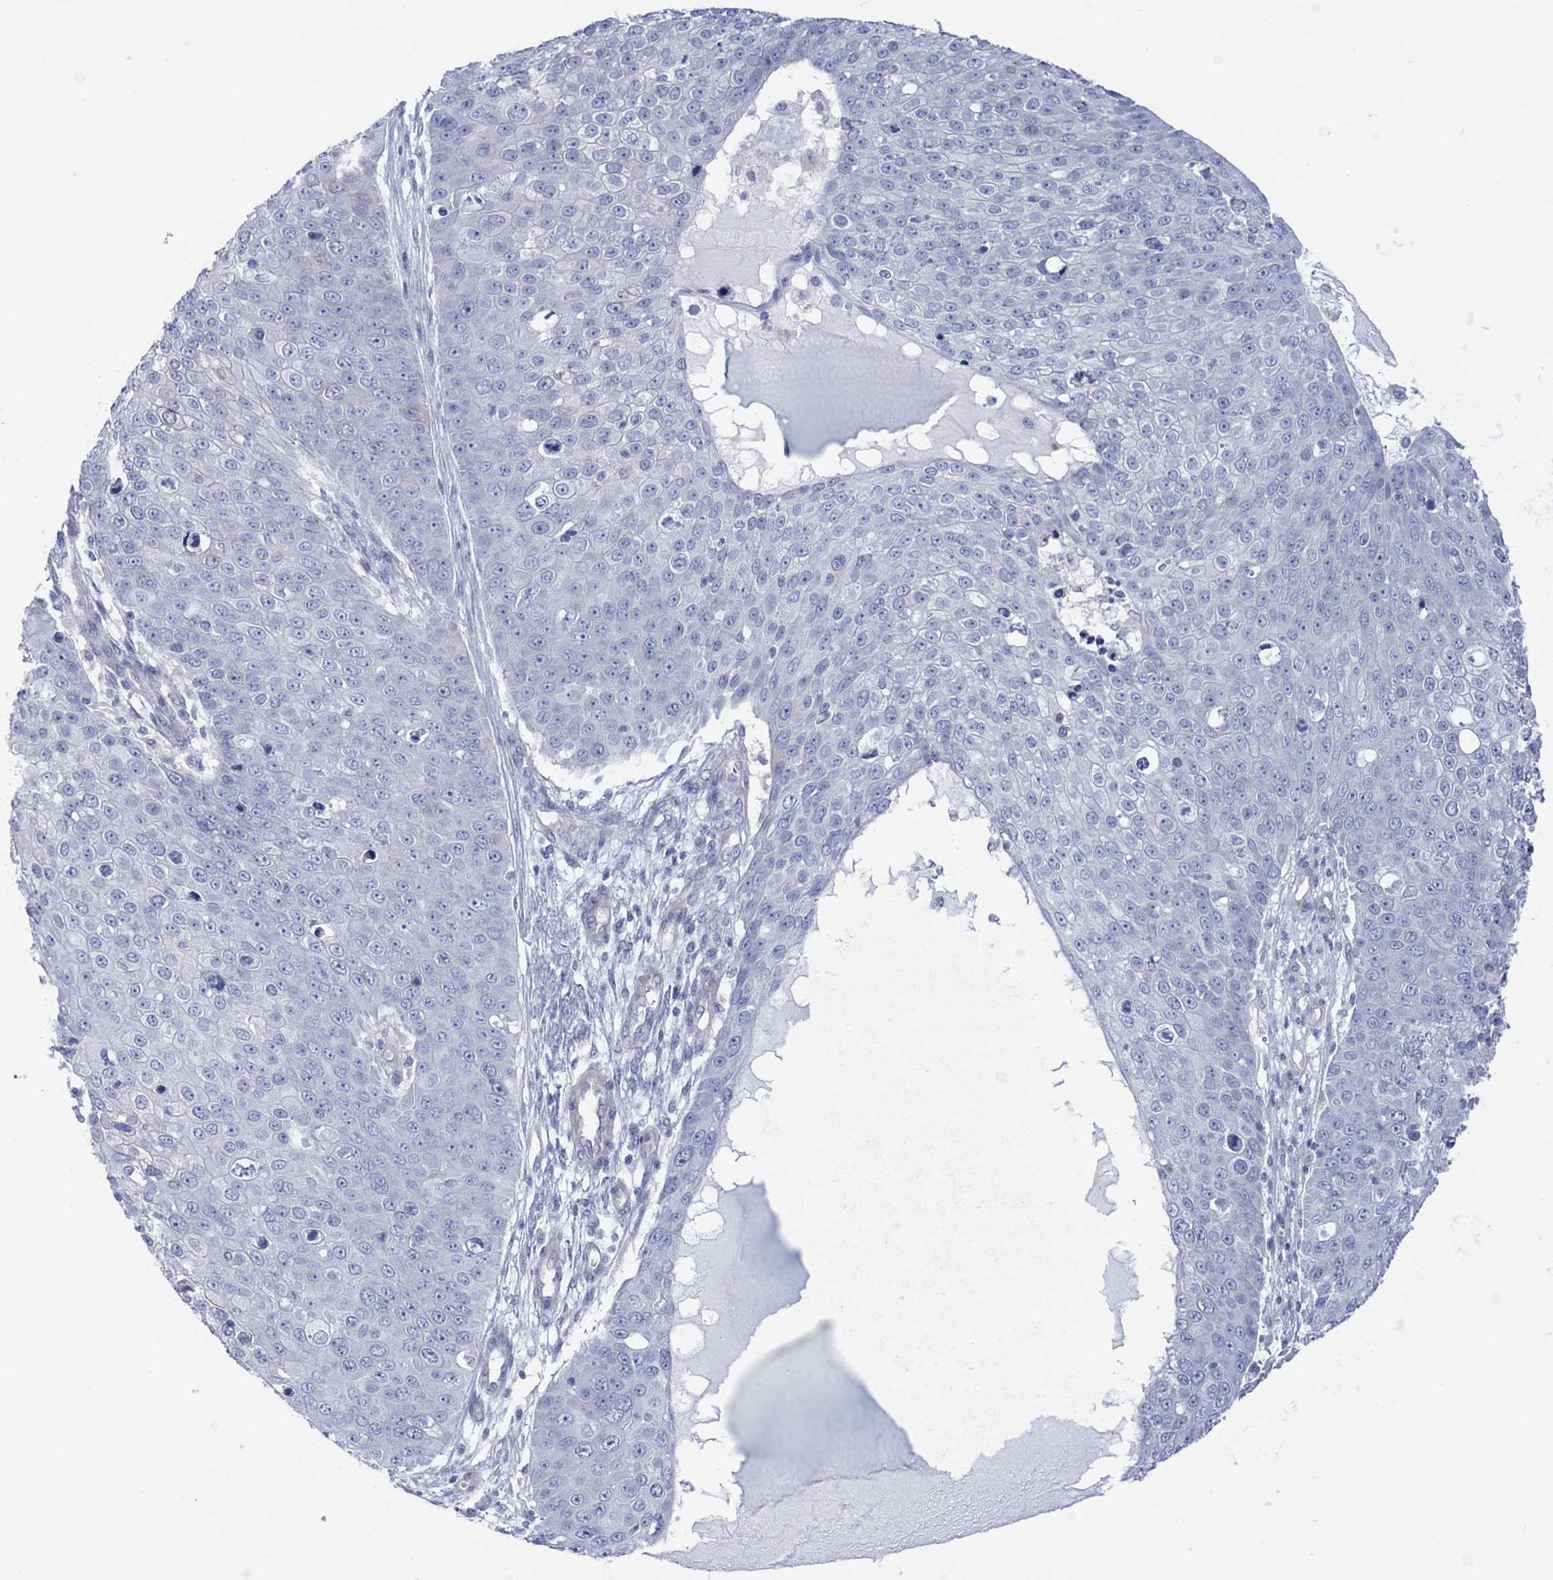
{"staining": {"intensity": "negative", "quantity": "none", "location": "none"}, "tissue": "skin cancer", "cell_type": "Tumor cells", "image_type": "cancer", "snomed": [{"axis": "morphology", "description": "Squamous cell carcinoma, NOS"}, {"axis": "topography", "description": "Skin"}], "caption": "IHC of human skin cancer (squamous cell carcinoma) demonstrates no staining in tumor cells.", "gene": "TLDC2", "patient": {"sex": "male", "age": 71}}